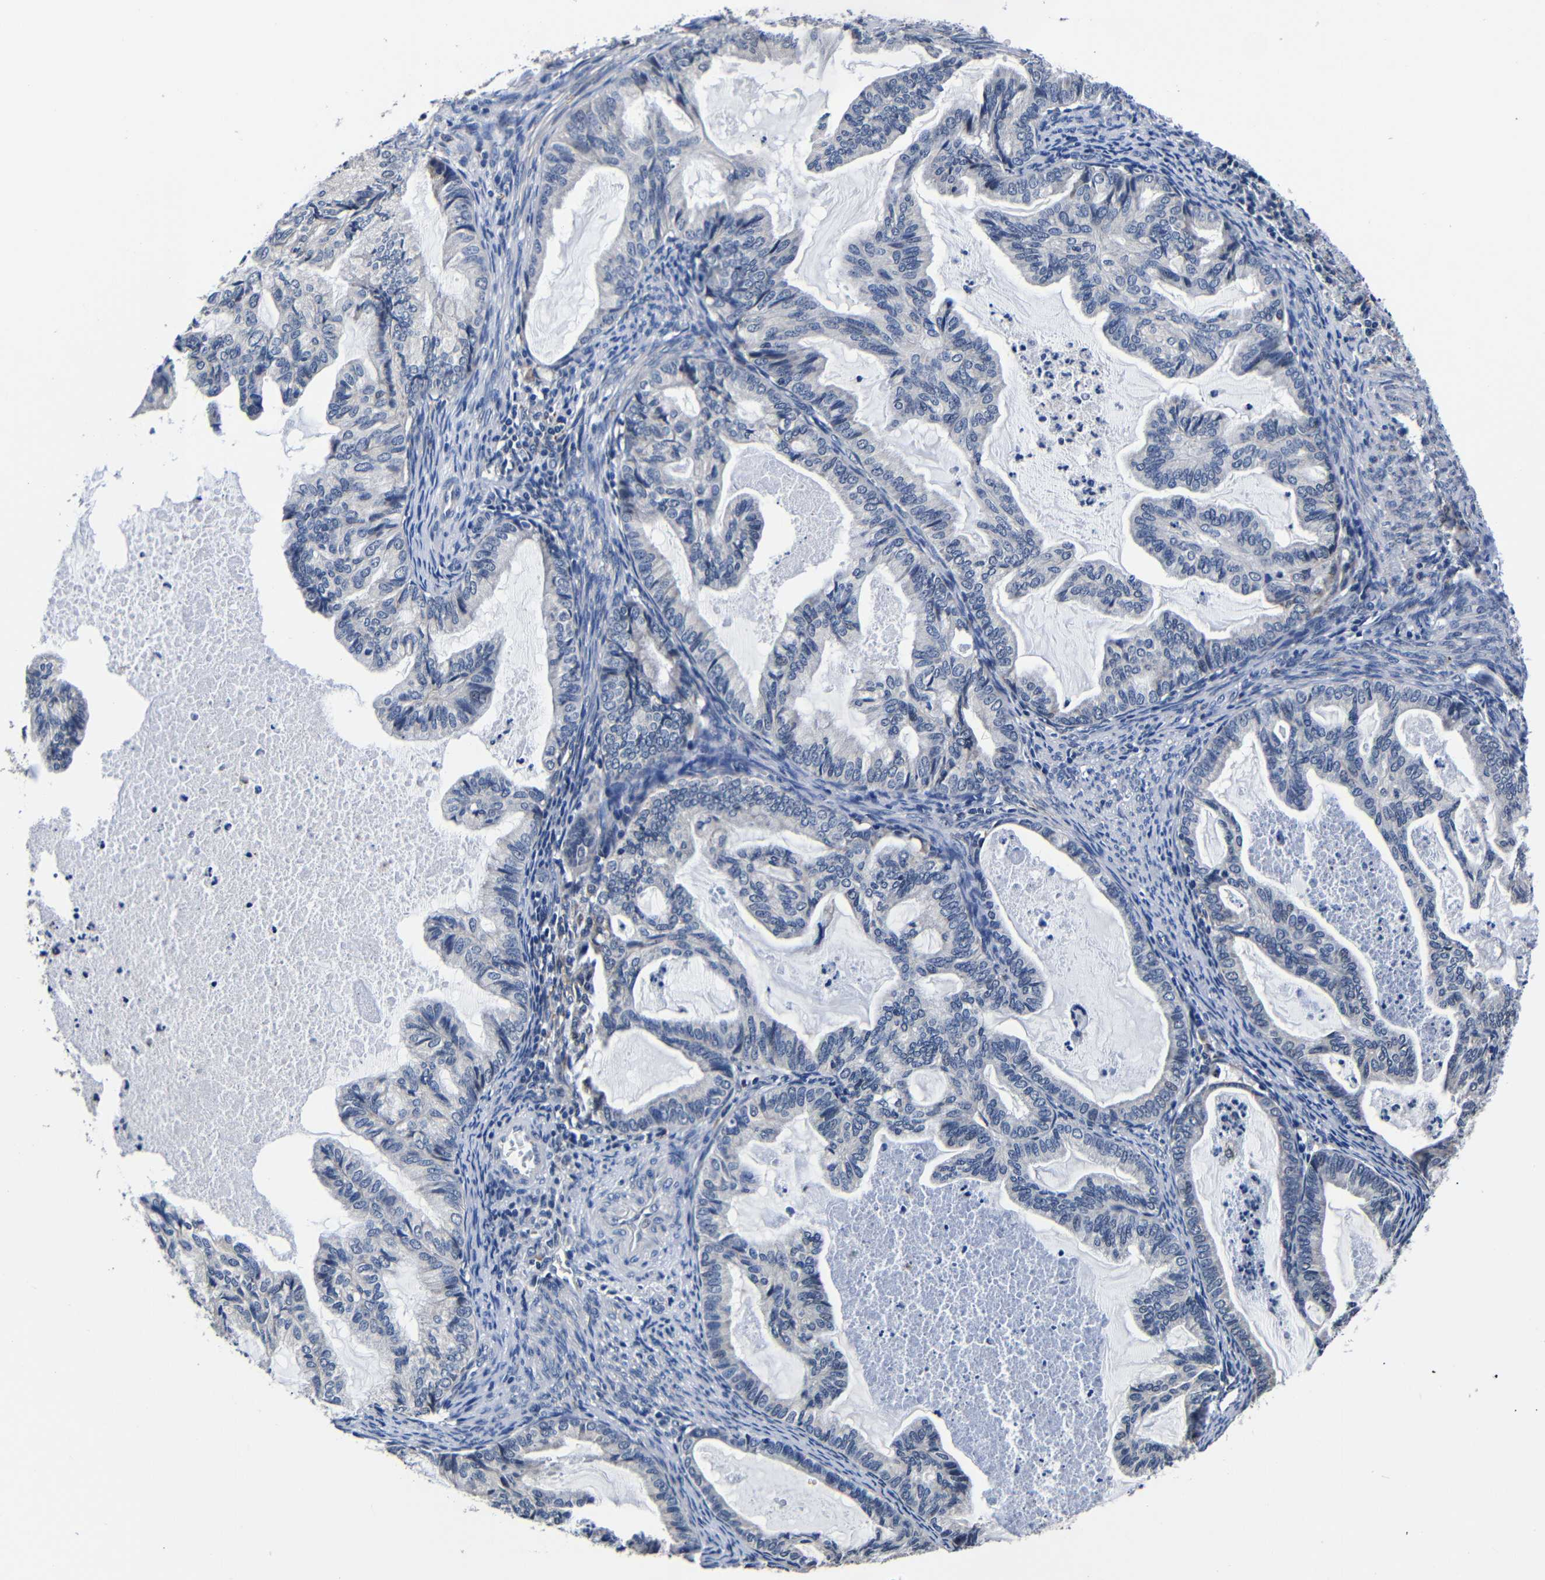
{"staining": {"intensity": "negative", "quantity": "none", "location": "none"}, "tissue": "cervical cancer", "cell_type": "Tumor cells", "image_type": "cancer", "snomed": [{"axis": "morphology", "description": "Normal tissue, NOS"}, {"axis": "morphology", "description": "Adenocarcinoma, NOS"}, {"axis": "topography", "description": "Cervix"}, {"axis": "topography", "description": "Endometrium"}], "caption": "High power microscopy histopathology image of an immunohistochemistry image of adenocarcinoma (cervical), revealing no significant staining in tumor cells.", "gene": "DEPP1", "patient": {"sex": "female", "age": 86}}